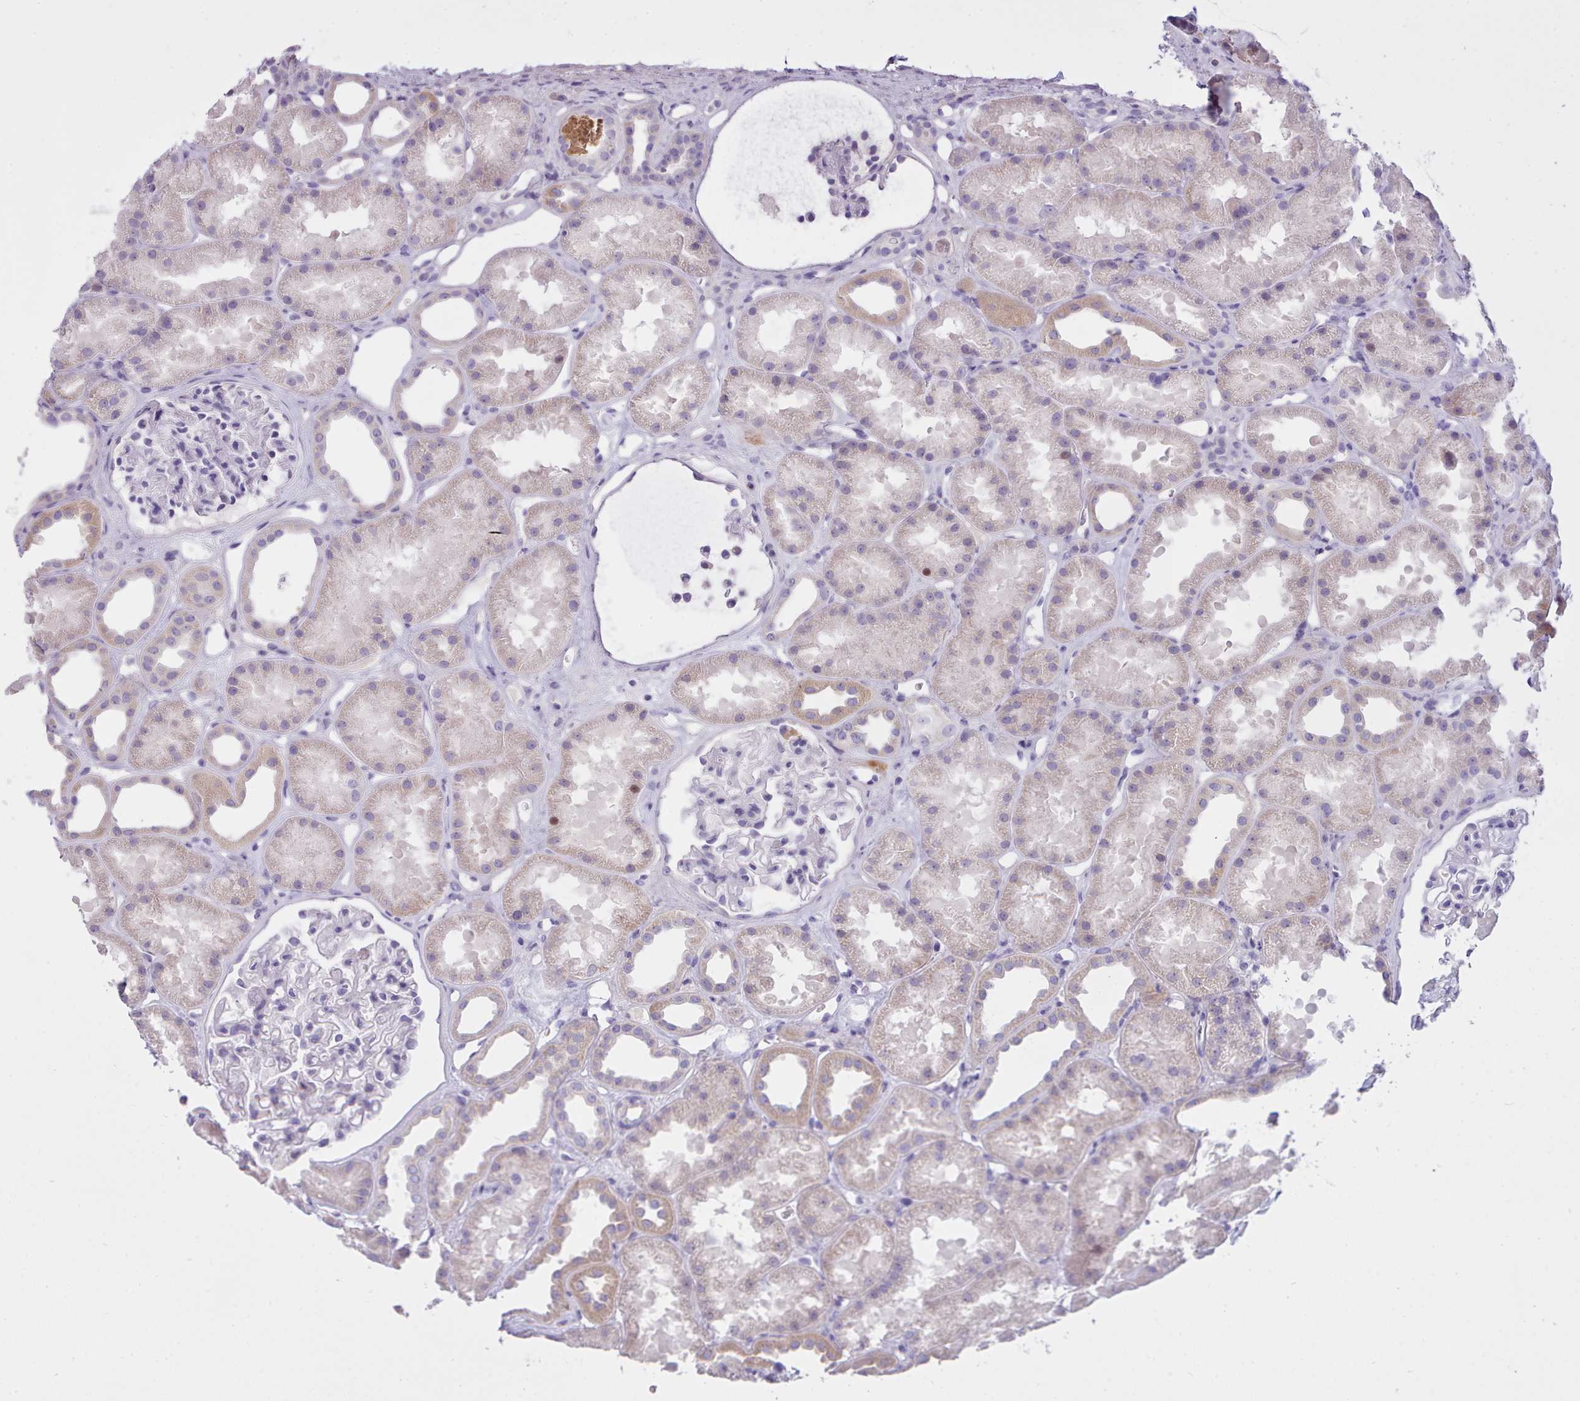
{"staining": {"intensity": "negative", "quantity": "none", "location": "none"}, "tissue": "kidney", "cell_type": "Cells in glomeruli", "image_type": "normal", "snomed": [{"axis": "morphology", "description": "Normal tissue, NOS"}, {"axis": "topography", "description": "Kidney"}], "caption": "Cells in glomeruli show no significant protein expression in benign kidney. Brightfield microscopy of IHC stained with DAB (brown) and hematoxylin (blue), captured at high magnification.", "gene": "CYP2A13", "patient": {"sex": "male", "age": 61}}